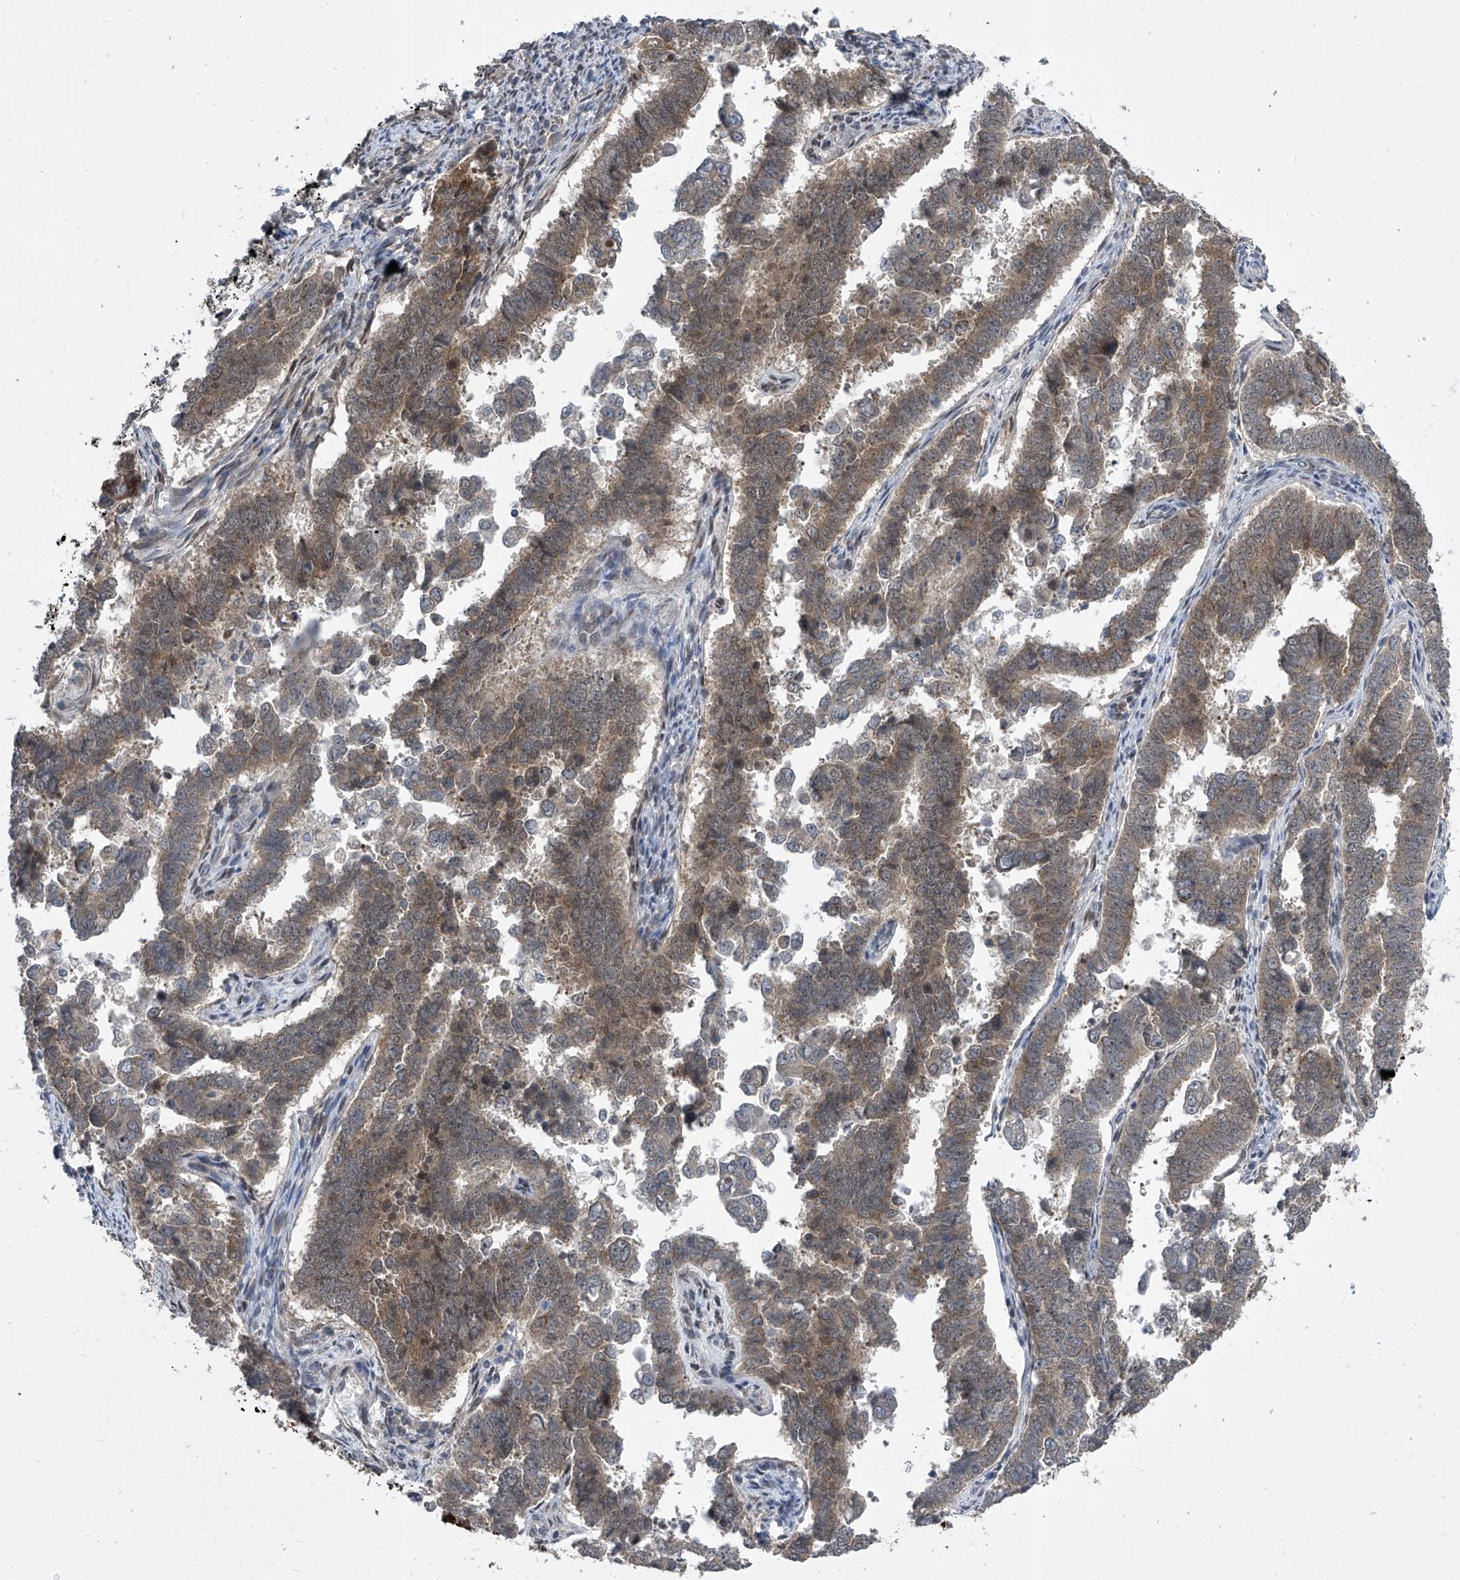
{"staining": {"intensity": "weak", "quantity": ">75%", "location": "cytoplasmic/membranous"}, "tissue": "endometrial cancer", "cell_type": "Tumor cells", "image_type": "cancer", "snomed": [{"axis": "morphology", "description": "Adenocarcinoma, NOS"}, {"axis": "topography", "description": "Endometrium"}], "caption": "A low amount of weak cytoplasmic/membranous positivity is identified in approximately >75% of tumor cells in adenocarcinoma (endometrial) tissue.", "gene": "CETN2", "patient": {"sex": "female", "age": 75}}